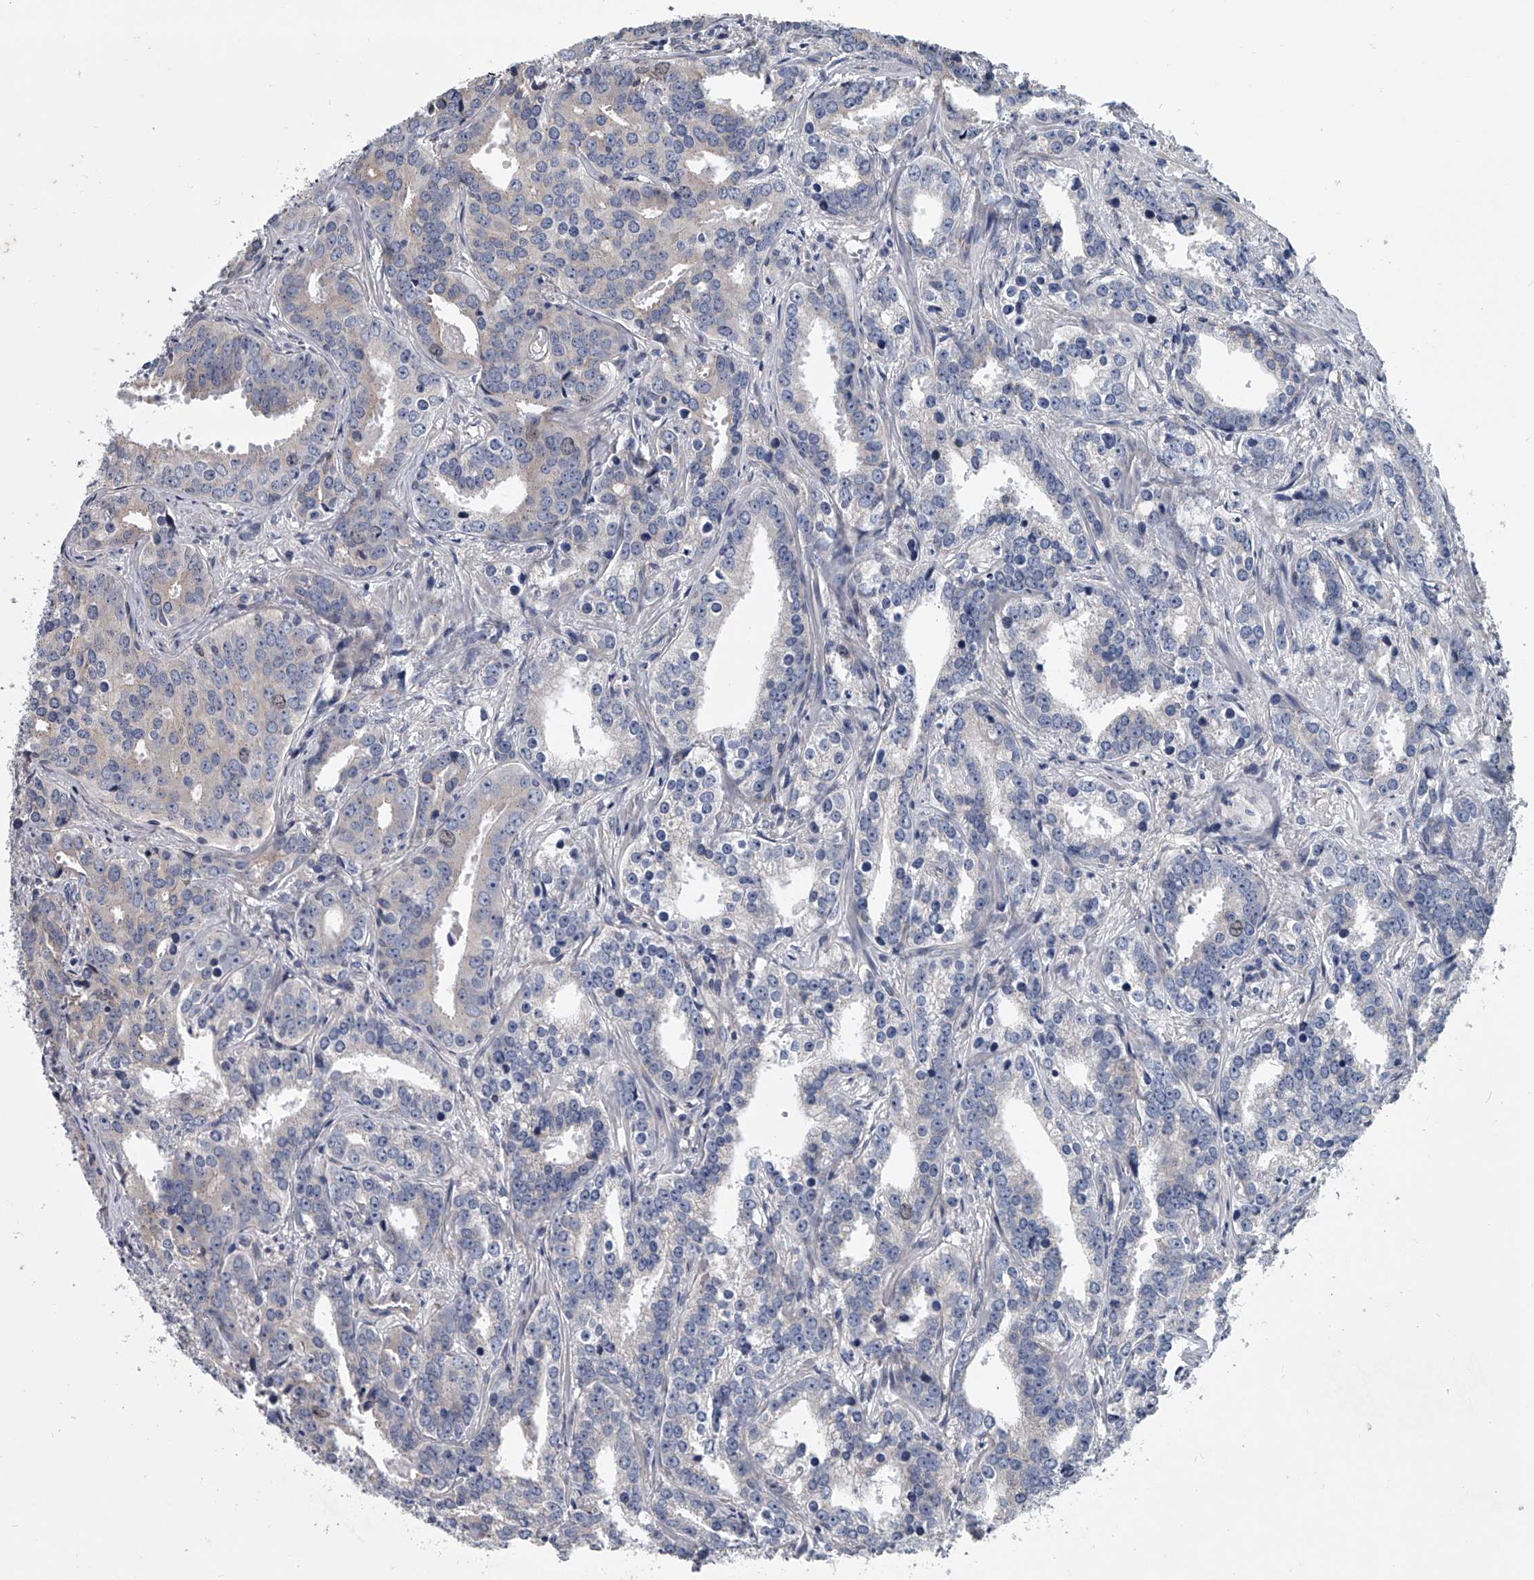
{"staining": {"intensity": "negative", "quantity": "none", "location": "none"}, "tissue": "prostate cancer", "cell_type": "Tumor cells", "image_type": "cancer", "snomed": [{"axis": "morphology", "description": "Adenocarcinoma, High grade"}, {"axis": "topography", "description": "Prostate"}], "caption": "Tumor cells are negative for brown protein staining in high-grade adenocarcinoma (prostate).", "gene": "ABCG1", "patient": {"sex": "male", "age": 62}}